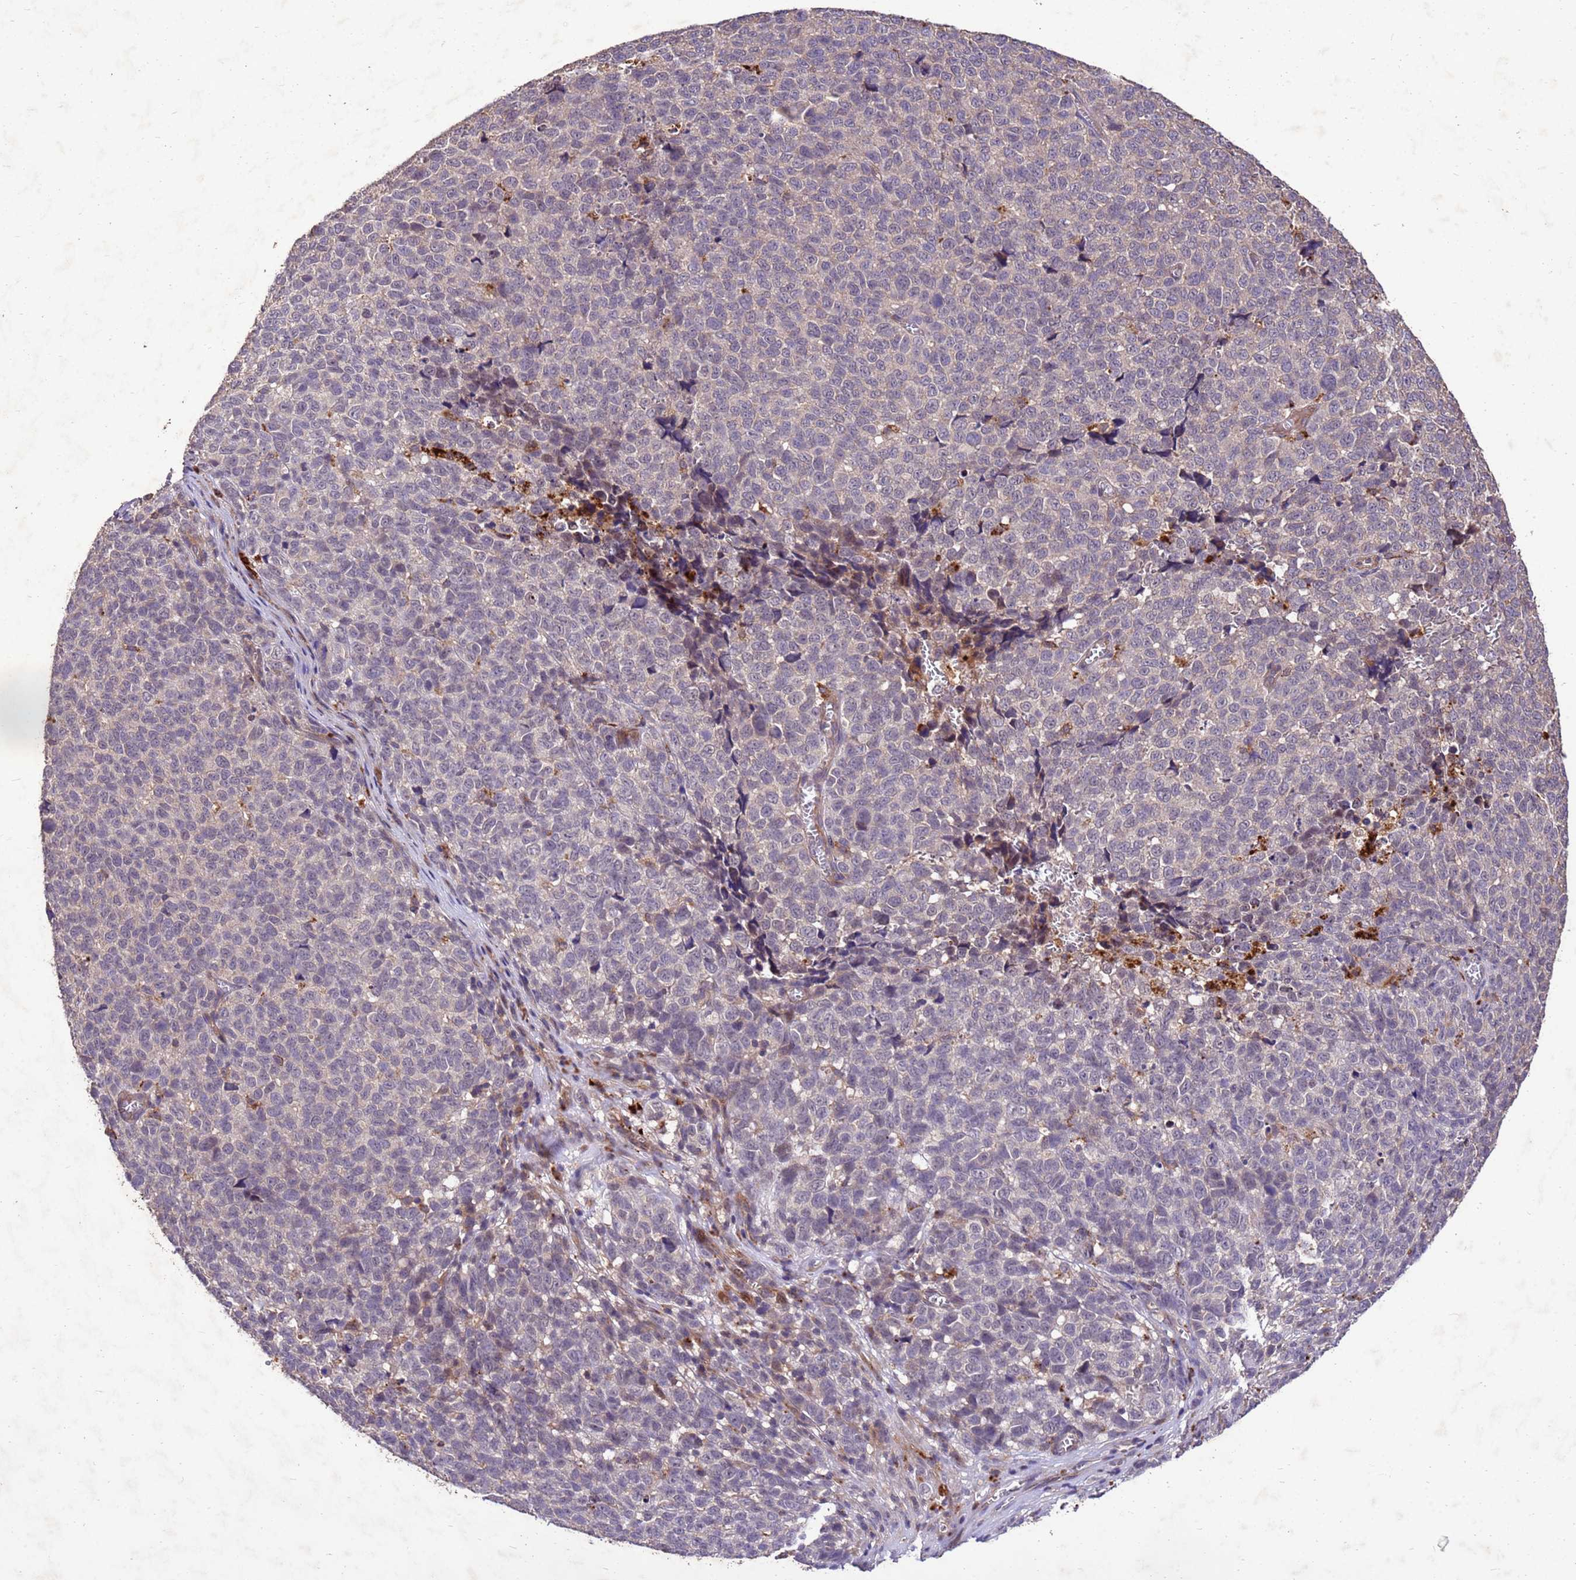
{"staining": {"intensity": "negative", "quantity": "none", "location": "none"}, "tissue": "melanoma", "cell_type": "Tumor cells", "image_type": "cancer", "snomed": [{"axis": "morphology", "description": "Malignant melanoma, NOS"}, {"axis": "topography", "description": "Nose, NOS"}], "caption": "Malignant melanoma was stained to show a protein in brown. There is no significant staining in tumor cells.", "gene": "TOR4A", "patient": {"sex": "female", "age": 48}}